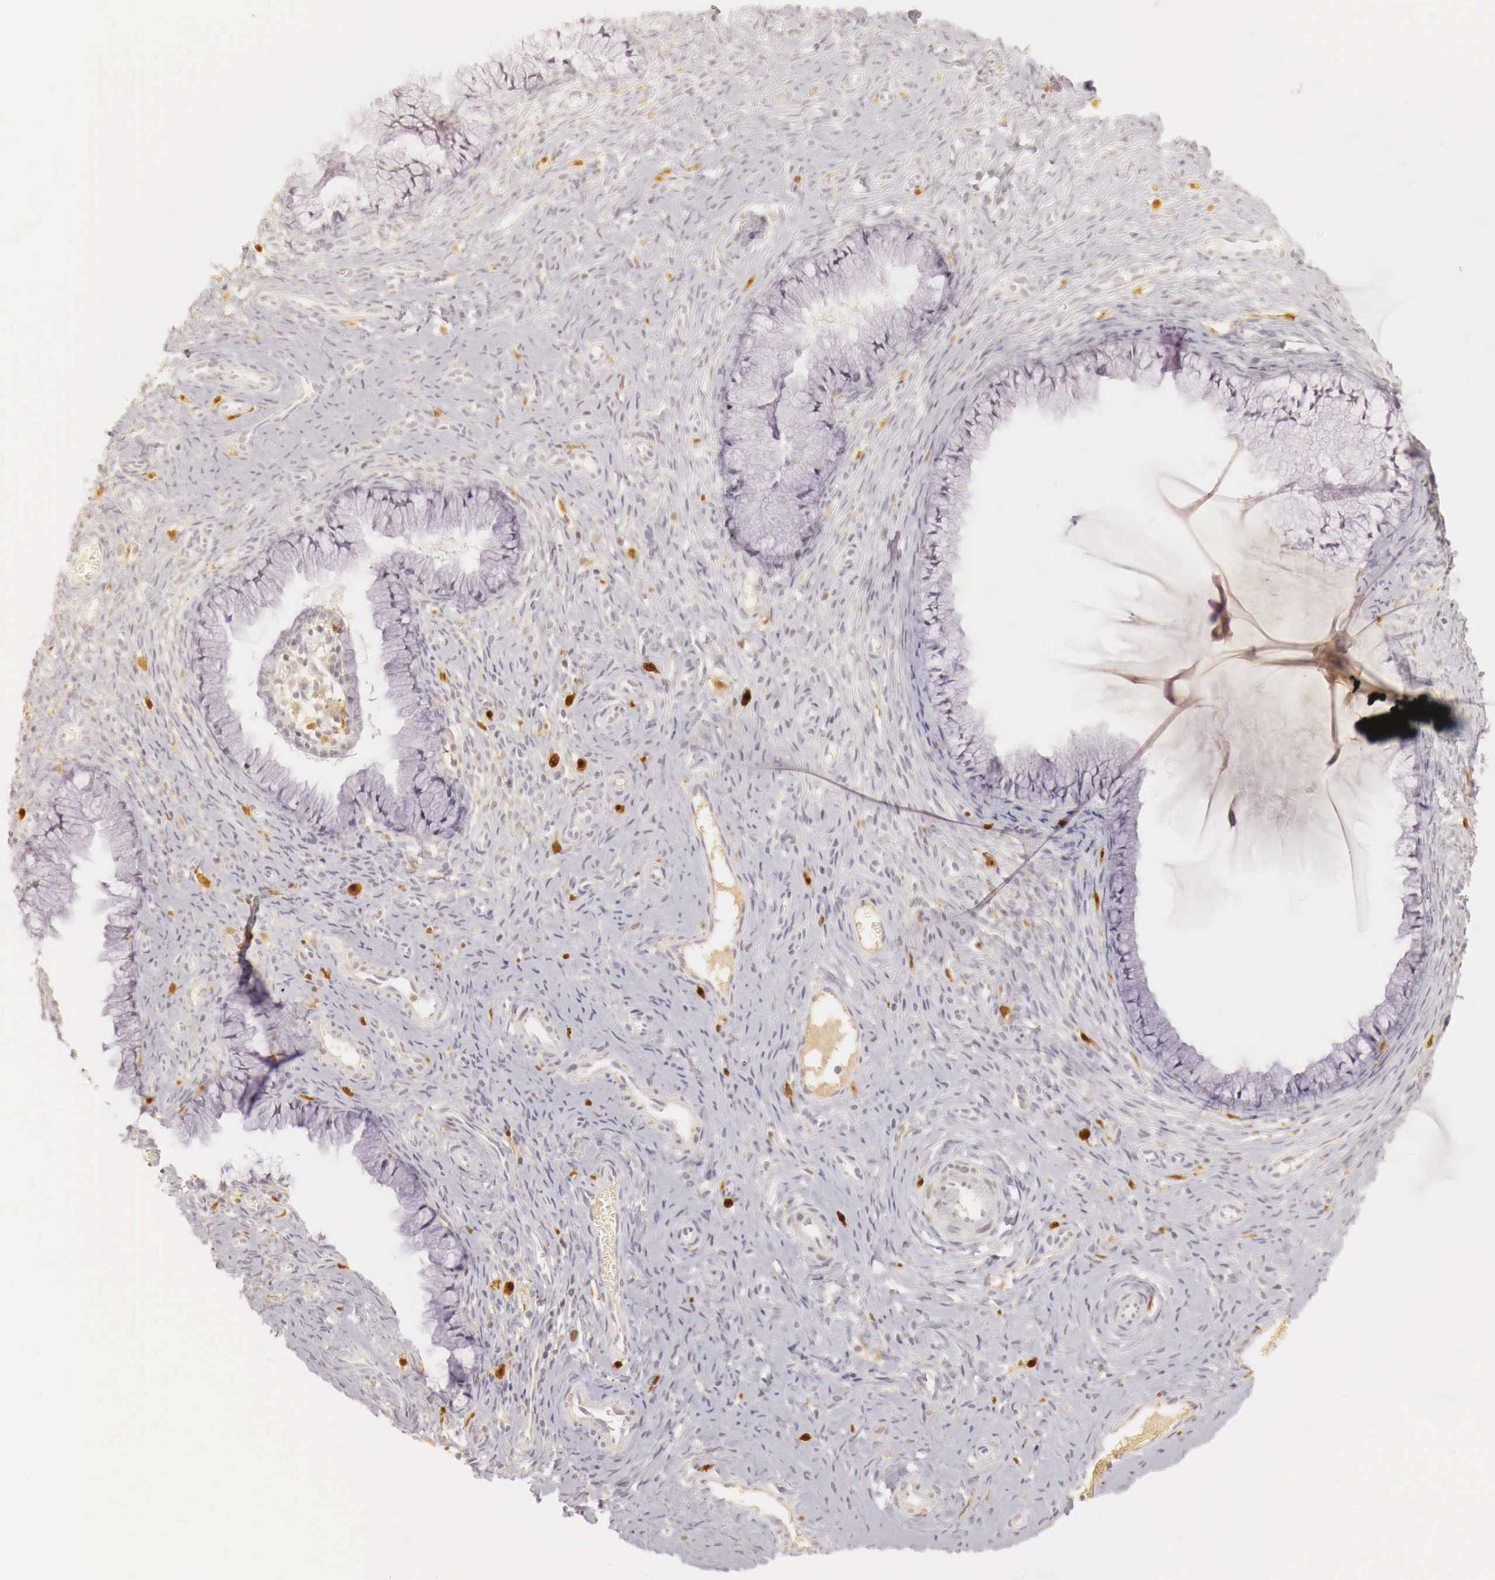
{"staining": {"intensity": "negative", "quantity": "none", "location": "none"}, "tissue": "cervix", "cell_type": "Glandular cells", "image_type": "normal", "snomed": [{"axis": "morphology", "description": "Normal tissue, NOS"}, {"axis": "topography", "description": "Cervix"}], "caption": "Histopathology image shows no significant protein staining in glandular cells of normal cervix. The staining is performed using DAB brown chromogen with nuclei counter-stained in using hematoxylin.", "gene": "RENBP", "patient": {"sex": "female", "age": 70}}